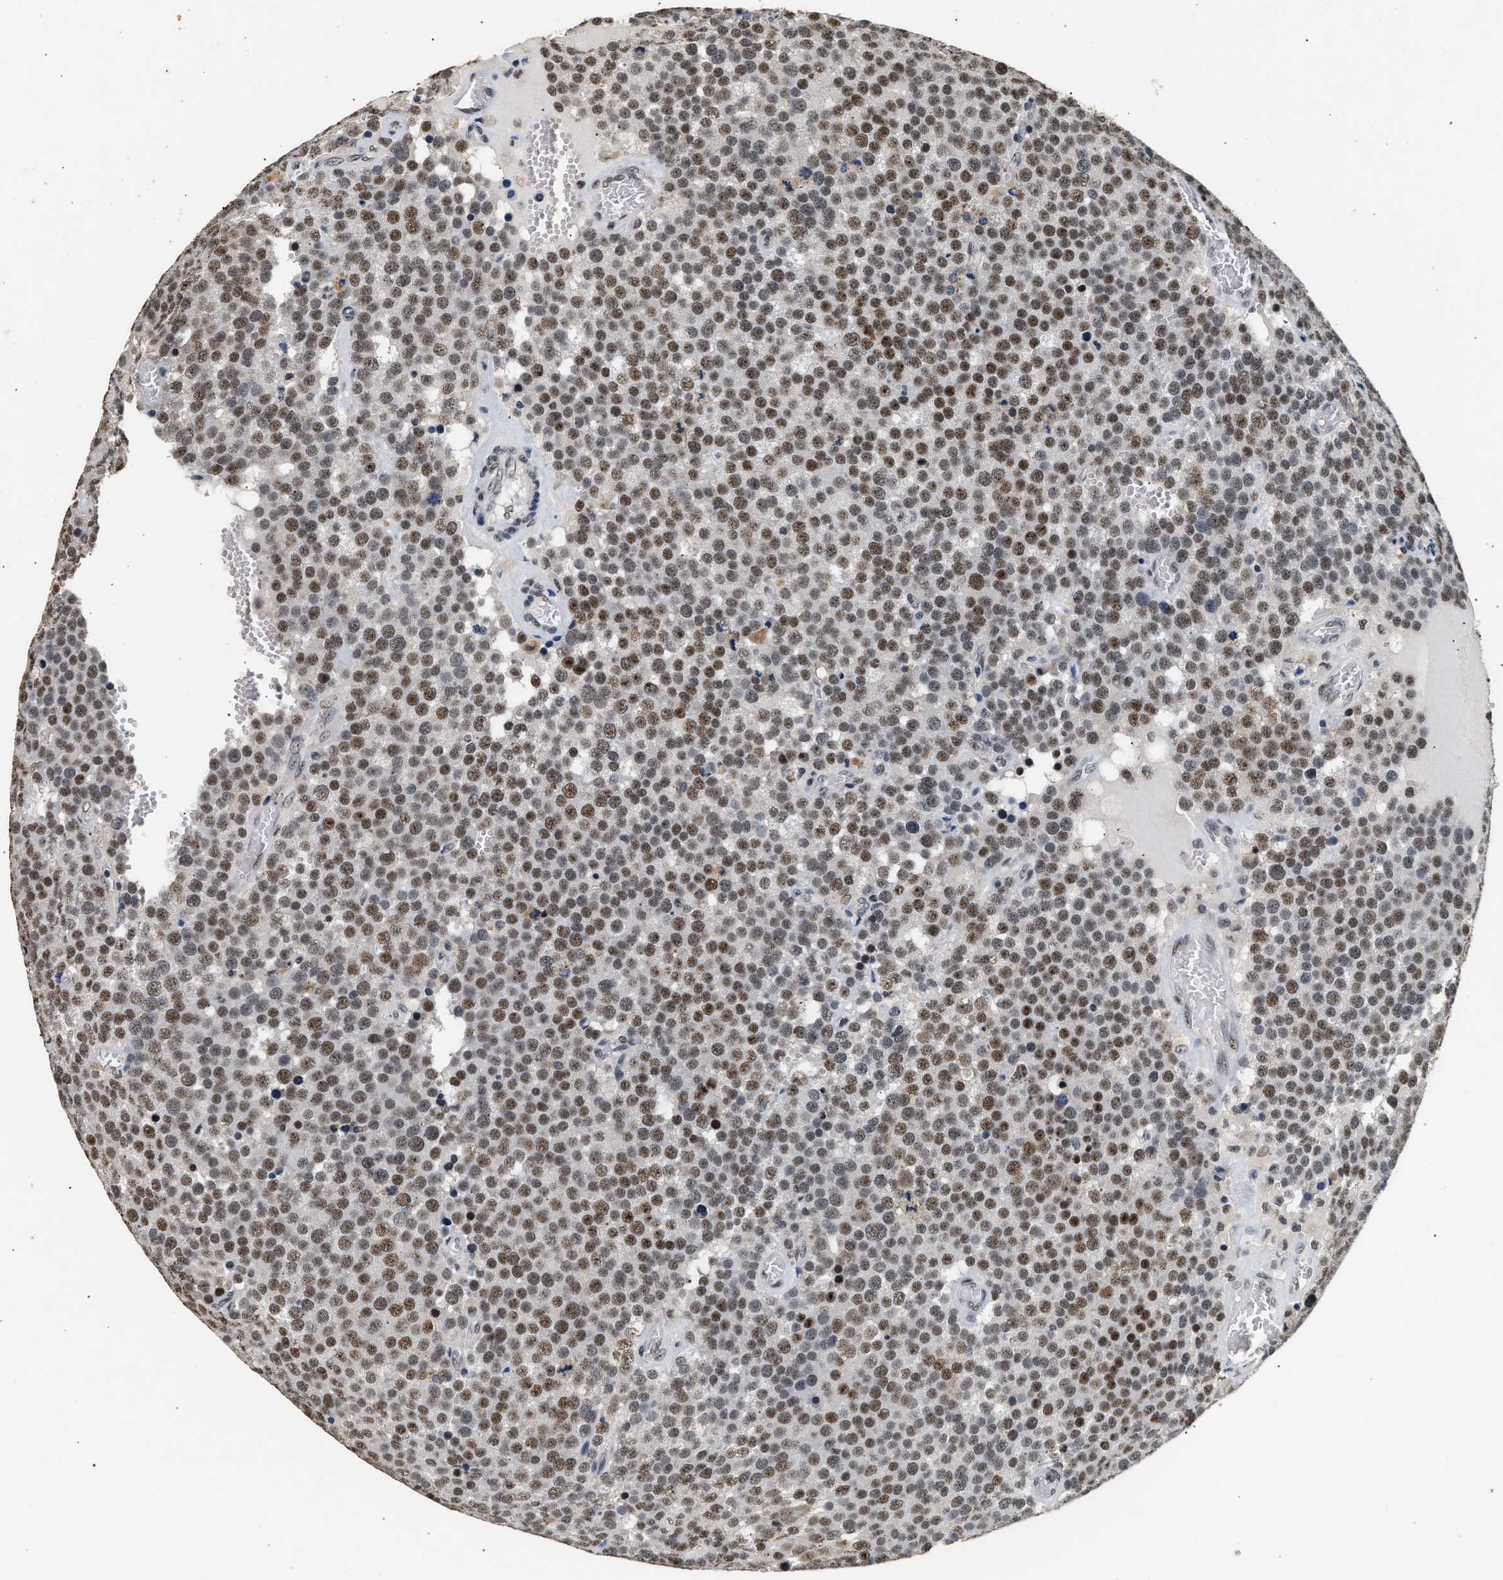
{"staining": {"intensity": "moderate", "quantity": ">75%", "location": "nuclear"}, "tissue": "testis cancer", "cell_type": "Tumor cells", "image_type": "cancer", "snomed": [{"axis": "morphology", "description": "Normal tissue, NOS"}, {"axis": "morphology", "description": "Seminoma, NOS"}, {"axis": "topography", "description": "Testis"}], "caption": "Seminoma (testis) tissue reveals moderate nuclear expression in approximately >75% of tumor cells, visualized by immunohistochemistry.", "gene": "THOC1", "patient": {"sex": "male", "age": 71}}